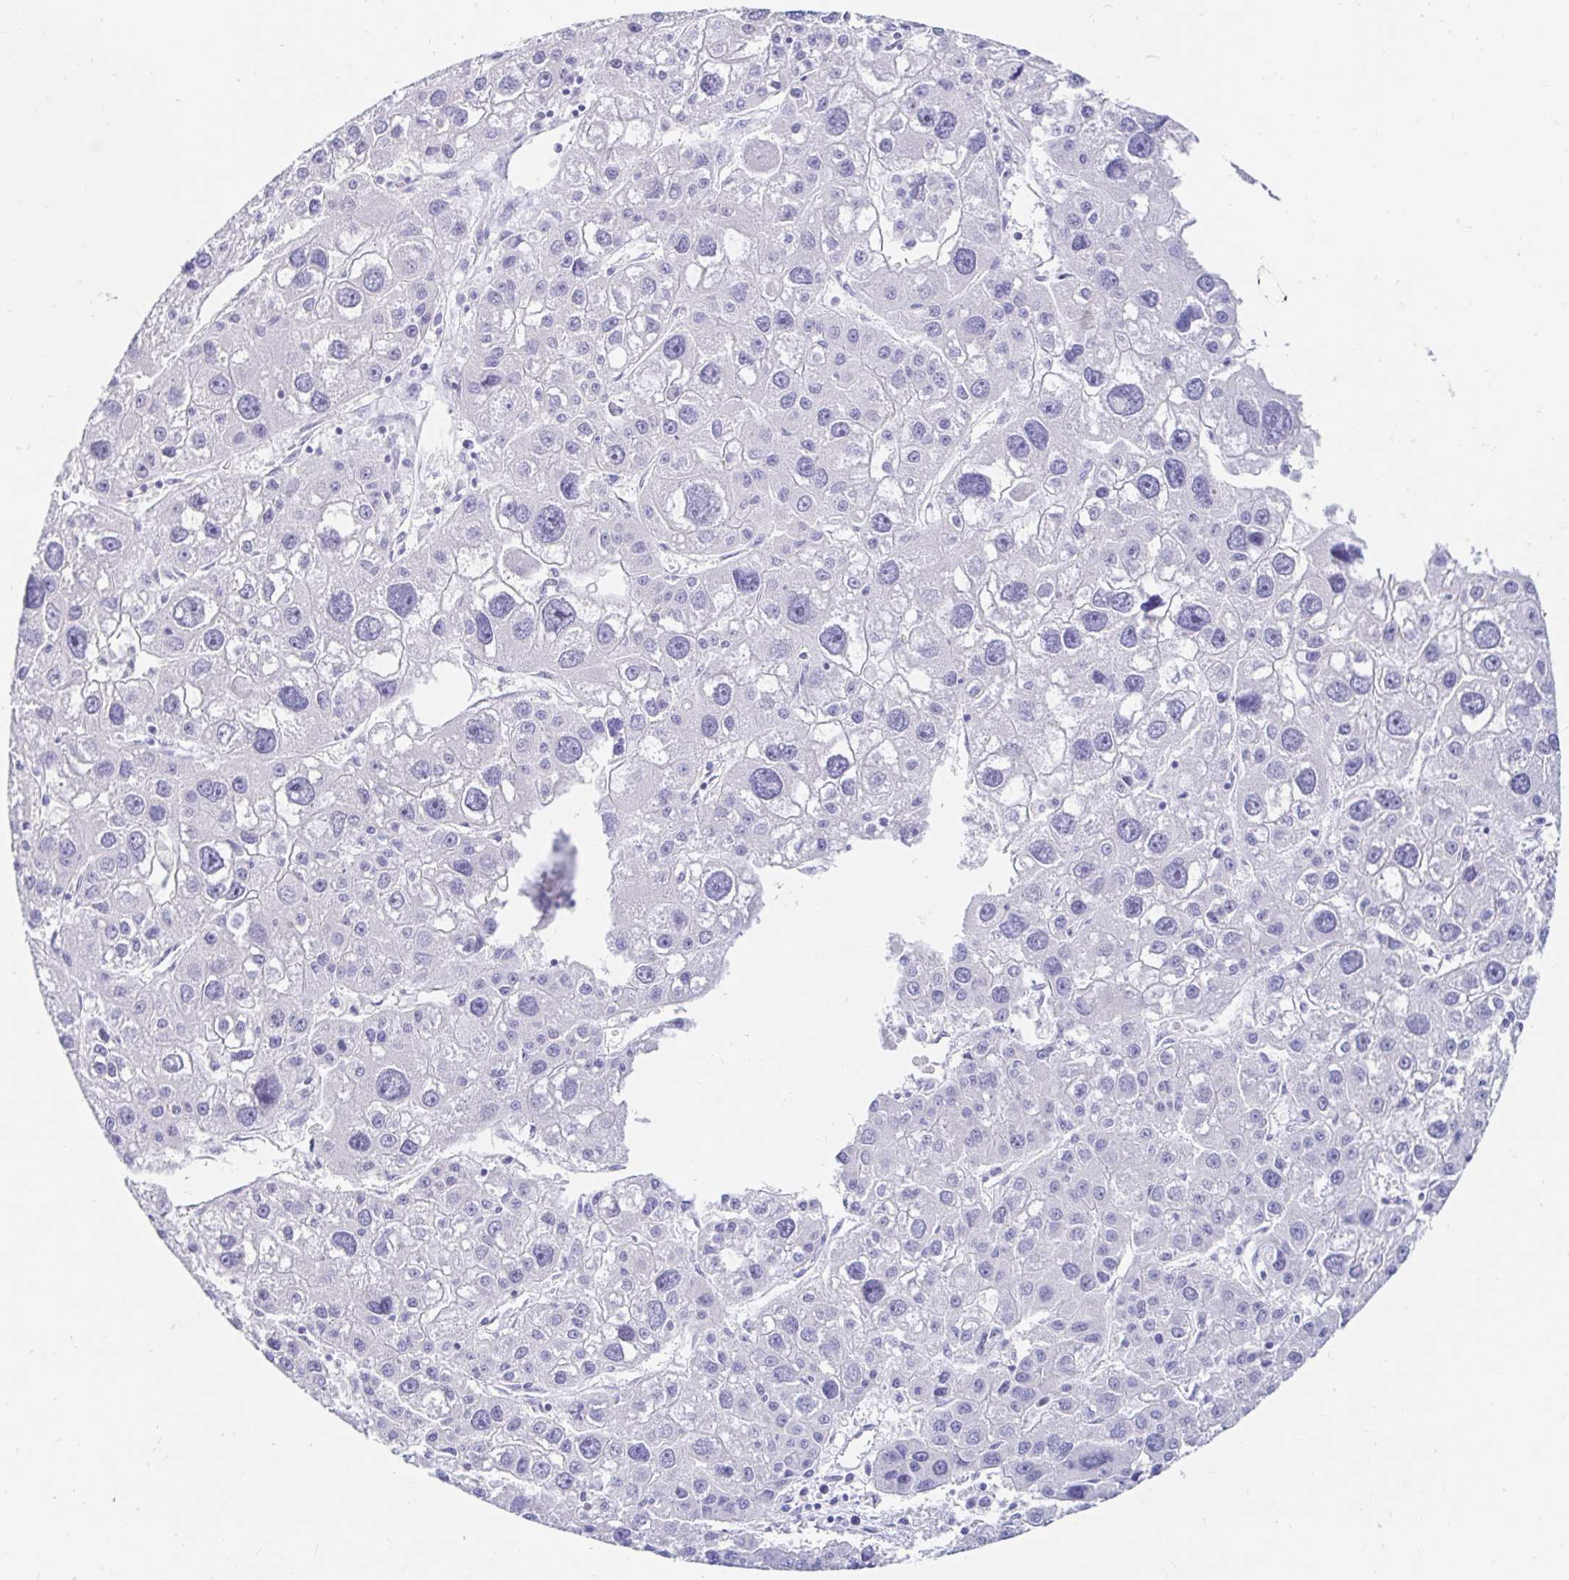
{"staining": {"intensity": "negative", "quantity": "none", "location": "none"}, "tissue": "liver cancer", "cell_type": "Tumor cells", "image_type": "cancer", "snomed": [{"axis": "morphology", "description": "Carcinoma, Hepatocellular, NOS"}, {"axis": "topography", "description": "Liver"}], "caption": "The photomicrograph exhibits no significant positivity in tumor cells of liver cancer (hepatocellular carcinoma). (DAB immunohistochemistry visualized using brightfield microscopy, high magnification).", "gene": "PPP1R1B", "patient": {"sex": "male", "age": 73}}